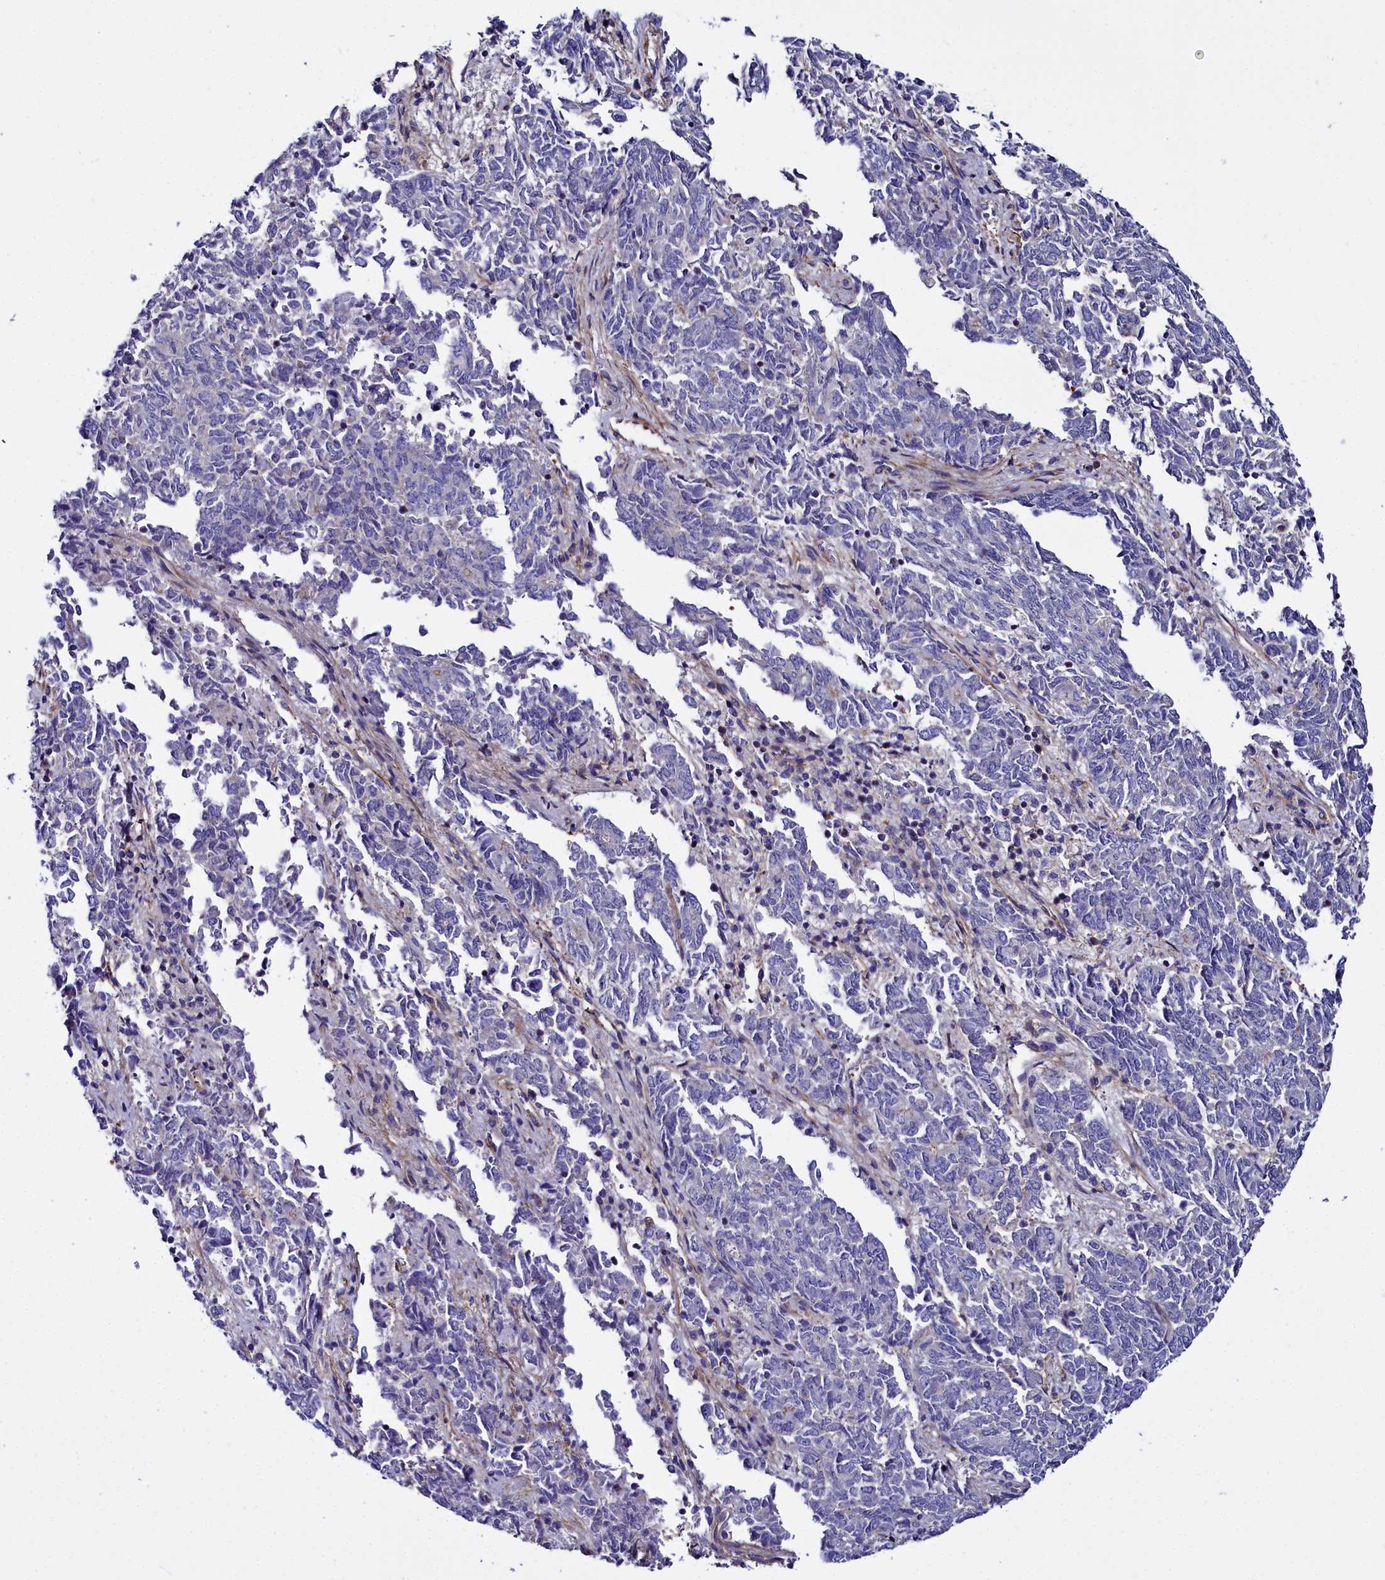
{"staining": {"intensity": "negative", "quantity": "none", "location": "none"}, "tissue": "endometrial cancer", "cell_type": "Tumor cells", "image_type": "cancer", "snomed": [{"axis": "morphology", "description": "Adenocarcinoma, NOS"}, {"axis": "topography", "description": "Endometrium"}], "caption": "This is a micrograph of immunohistochemistry (IHC) staining of endometrial adenocarcinoma, which shows no expression in tumor cells. (Immunohistochemistry (ihc), brightfield microscopy, high magnification).", "gene": "FADS3", "patient": {"sex": "female", "age": 80}}